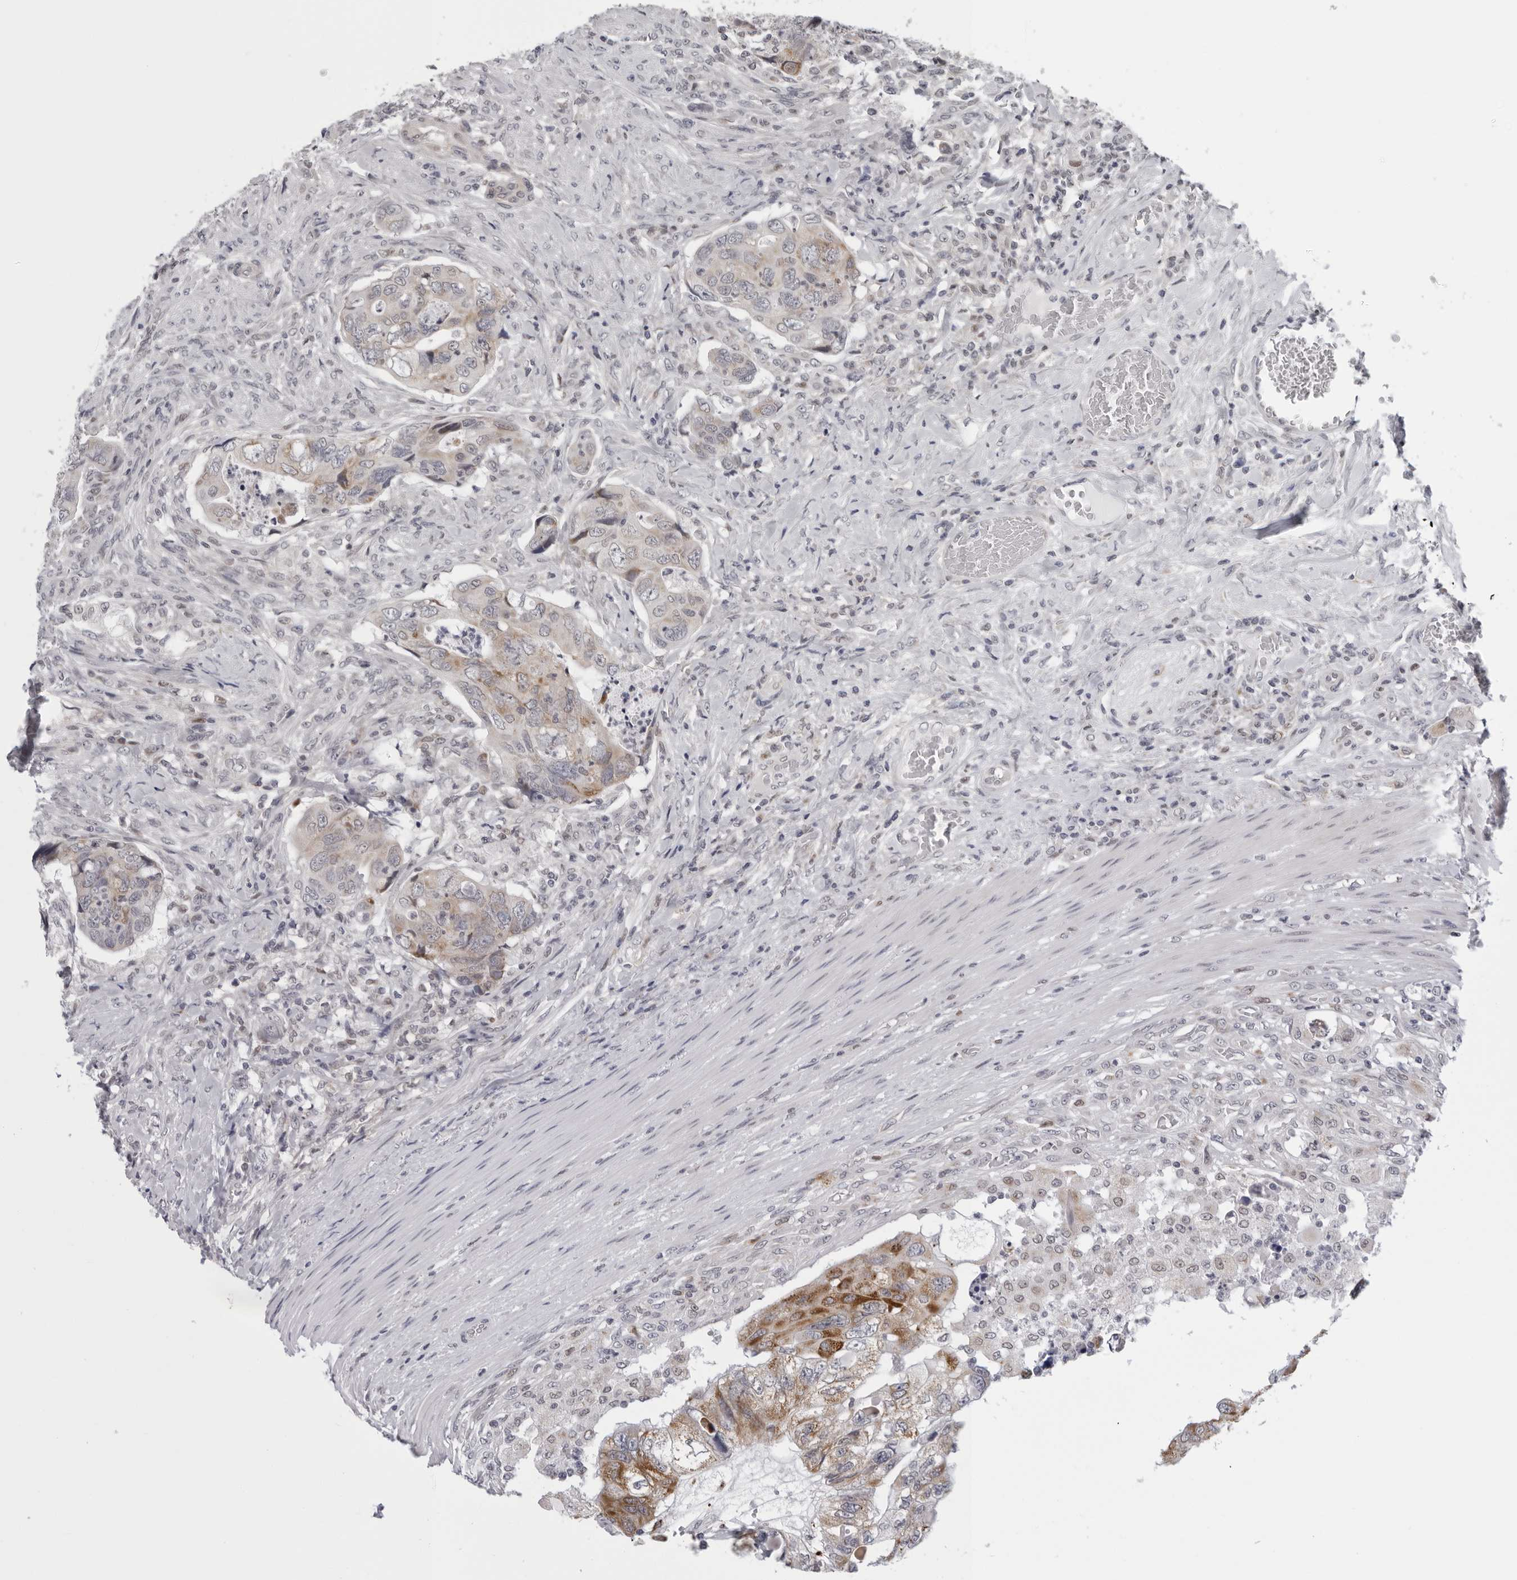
{"staining": {"intensity": "moderate", "quantity": "<25%", "location": "cytoplasmic/membranous"}, "tissue": "colorectal cancer", "cell_type": "Tumor cells", "image_type": "cancer", "snomed": [{"axis": "morphology", "description": "Adenocarcinoma, NOS"}, {"axis": "topography", "description": "Rectum"}], "caption": "This is an image of IHC staining of adenocarcinoma (colorectal), which shows moderate expression in the cytoplasmic/membranous of tumor cells.", "gene": "CPT2", "patient": {"sex": "male", "age": 63}}